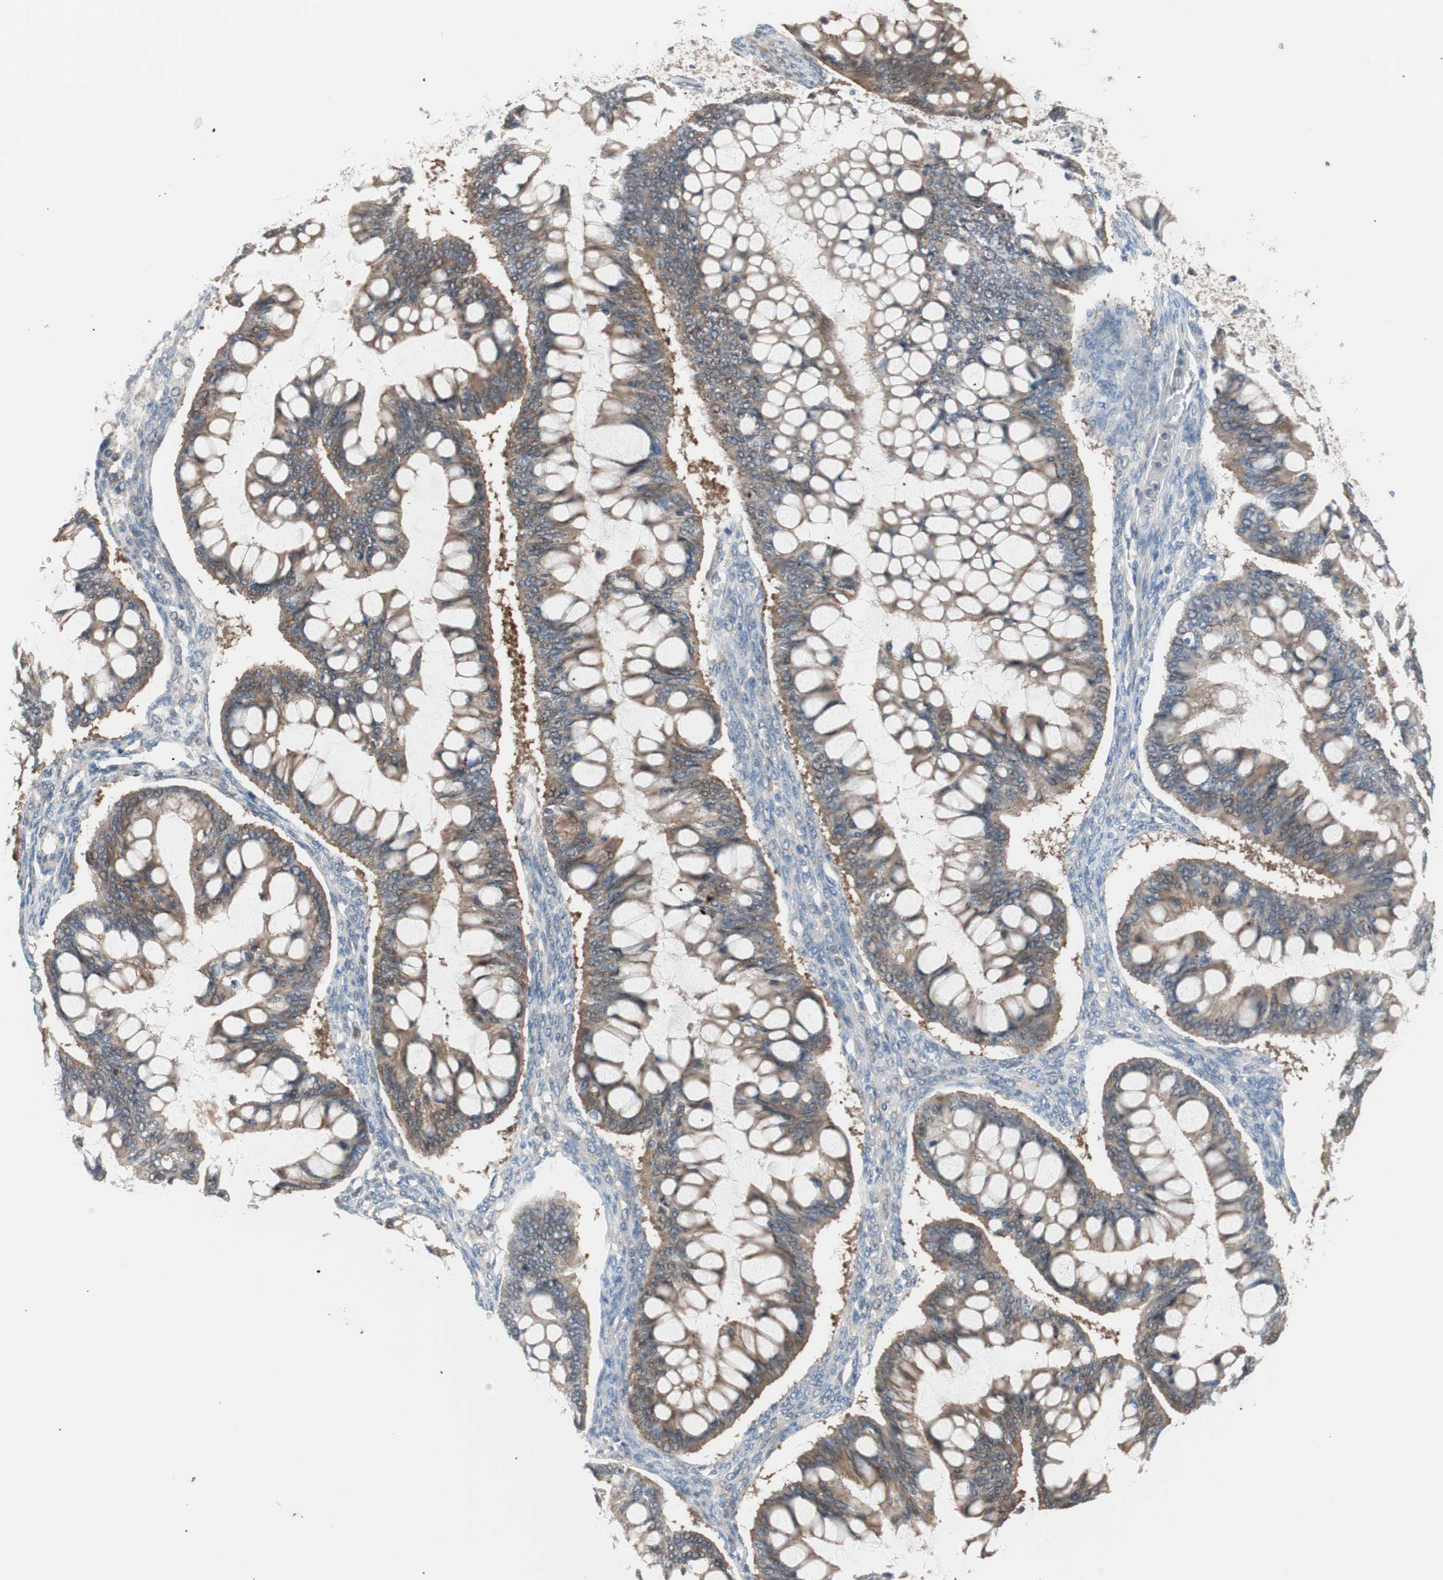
{"staining": {"intensity": "weak", "quantity": ">75%", "location": "cytoplasmic/membranous"}, "tissue": "ovarian cancer", "cell_type": "Tumor cells", "image_type": "cancer", "snomed": [{"axis": "morphology", "description": "Cystadenocarcinoma, mucinous, NOS"}, {"axis": "topography", "description": "Ovary"}], "caption": "IHC image of neoplastic tissue: ovarian mucinous cystadenocarcinoma stained using immunohistochemistry (IHC) displays low levels of weak protein expression localized specifically in the cytoplasmic/membranous of tumor cells, appearing as a cytoplasmic/membranous brown color.", "gene": "PCK1", "patient": {"sex": "female", "age": 73}}